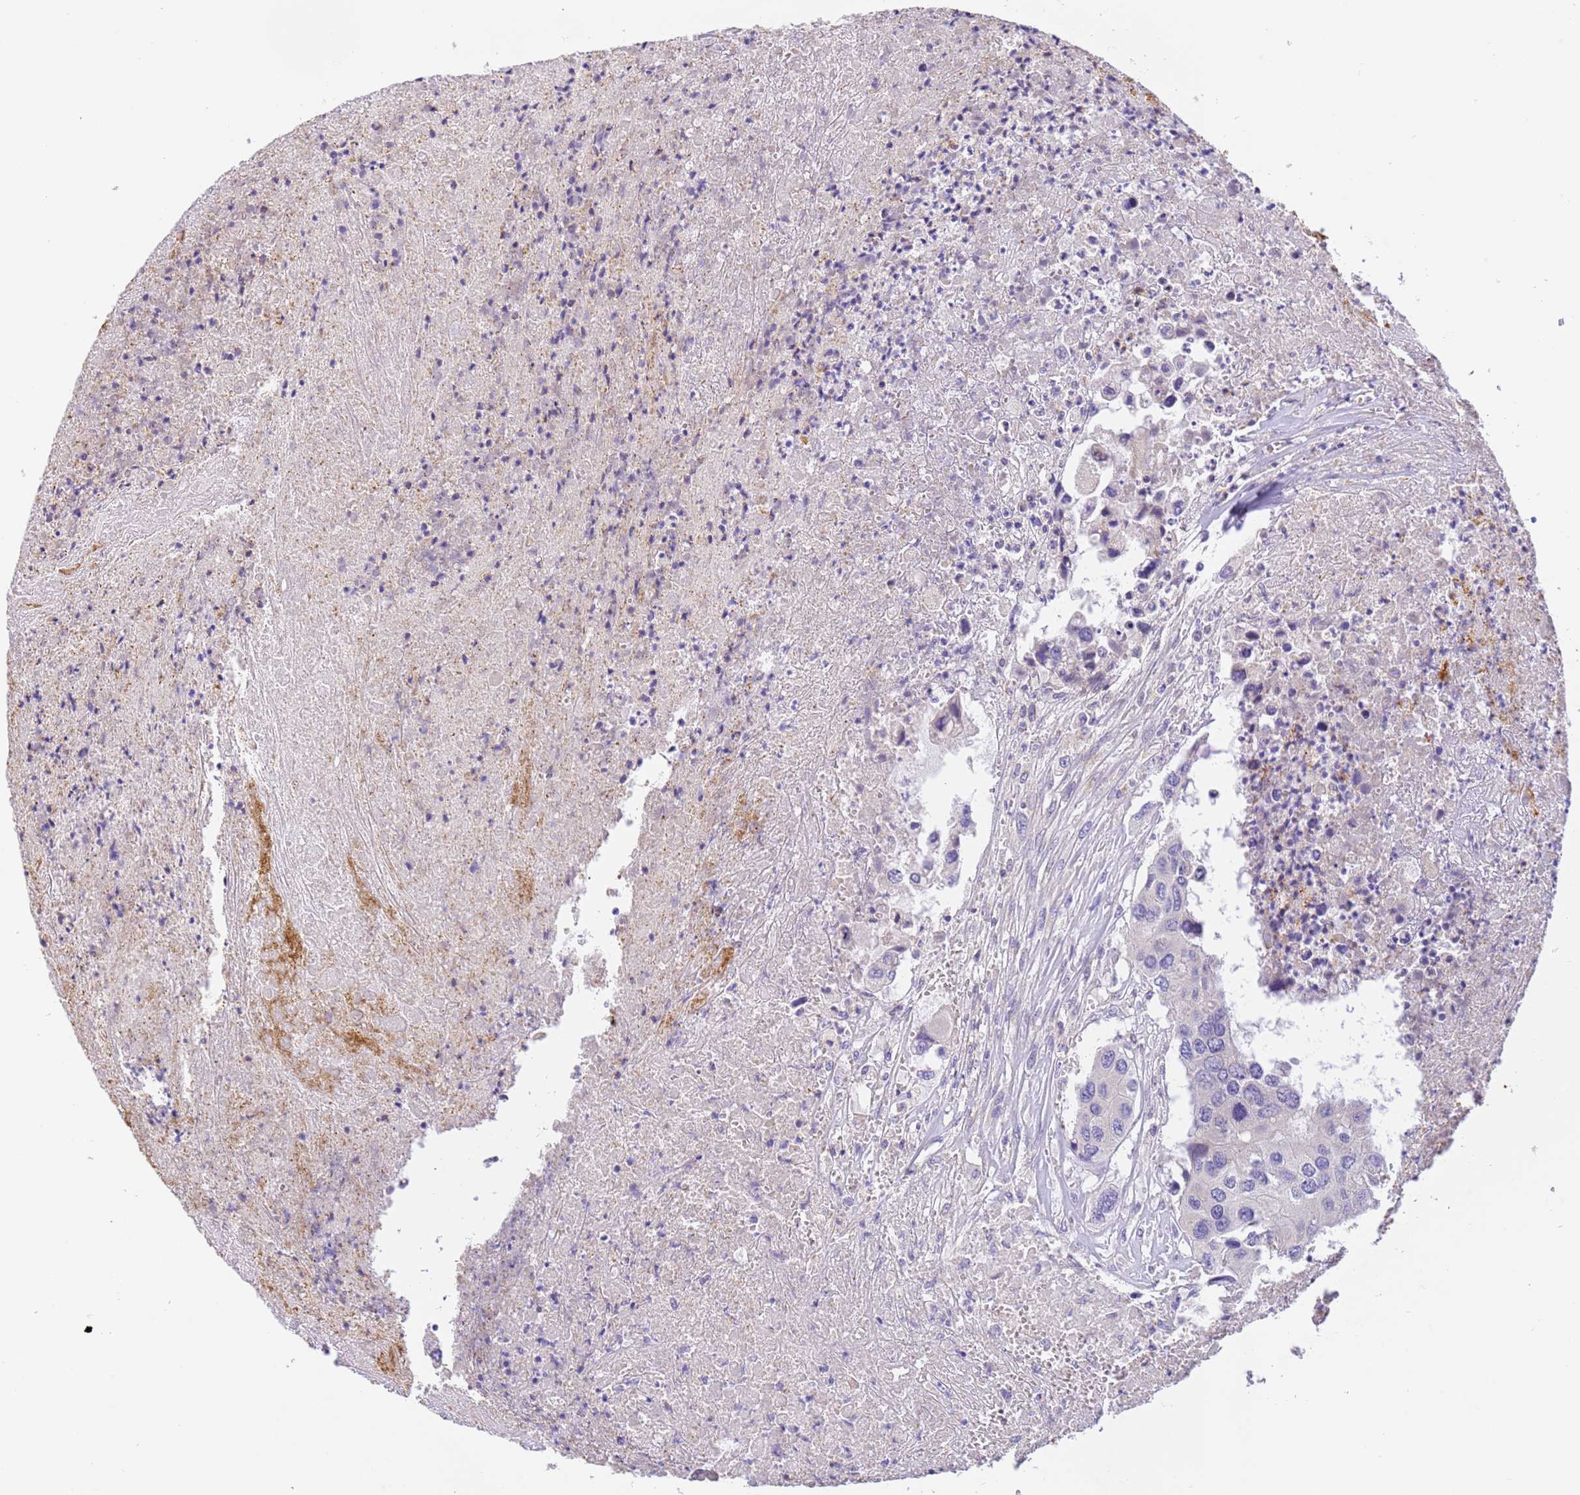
{"staining": {"intensity": "negative", "quantity": "none", "location": "none"}, "tissue": "colorectal cancer", "cell_type": "Tumor cells", "image_type": "cancer", "snomed": [{"axis": "morphology", "description": "Adenocarcinoma, NOS"}, {"axis": "topography", "description": "Colon"}], "caption": "Immunohistochemistry (IHC) image of neoplastic tissue: colorectal adenocarcinoma stained with DAB shows no significant protein positivity in tumor cells.", "gene": "RHBDD3", "patient": {"sex": "male", "age": 77}}